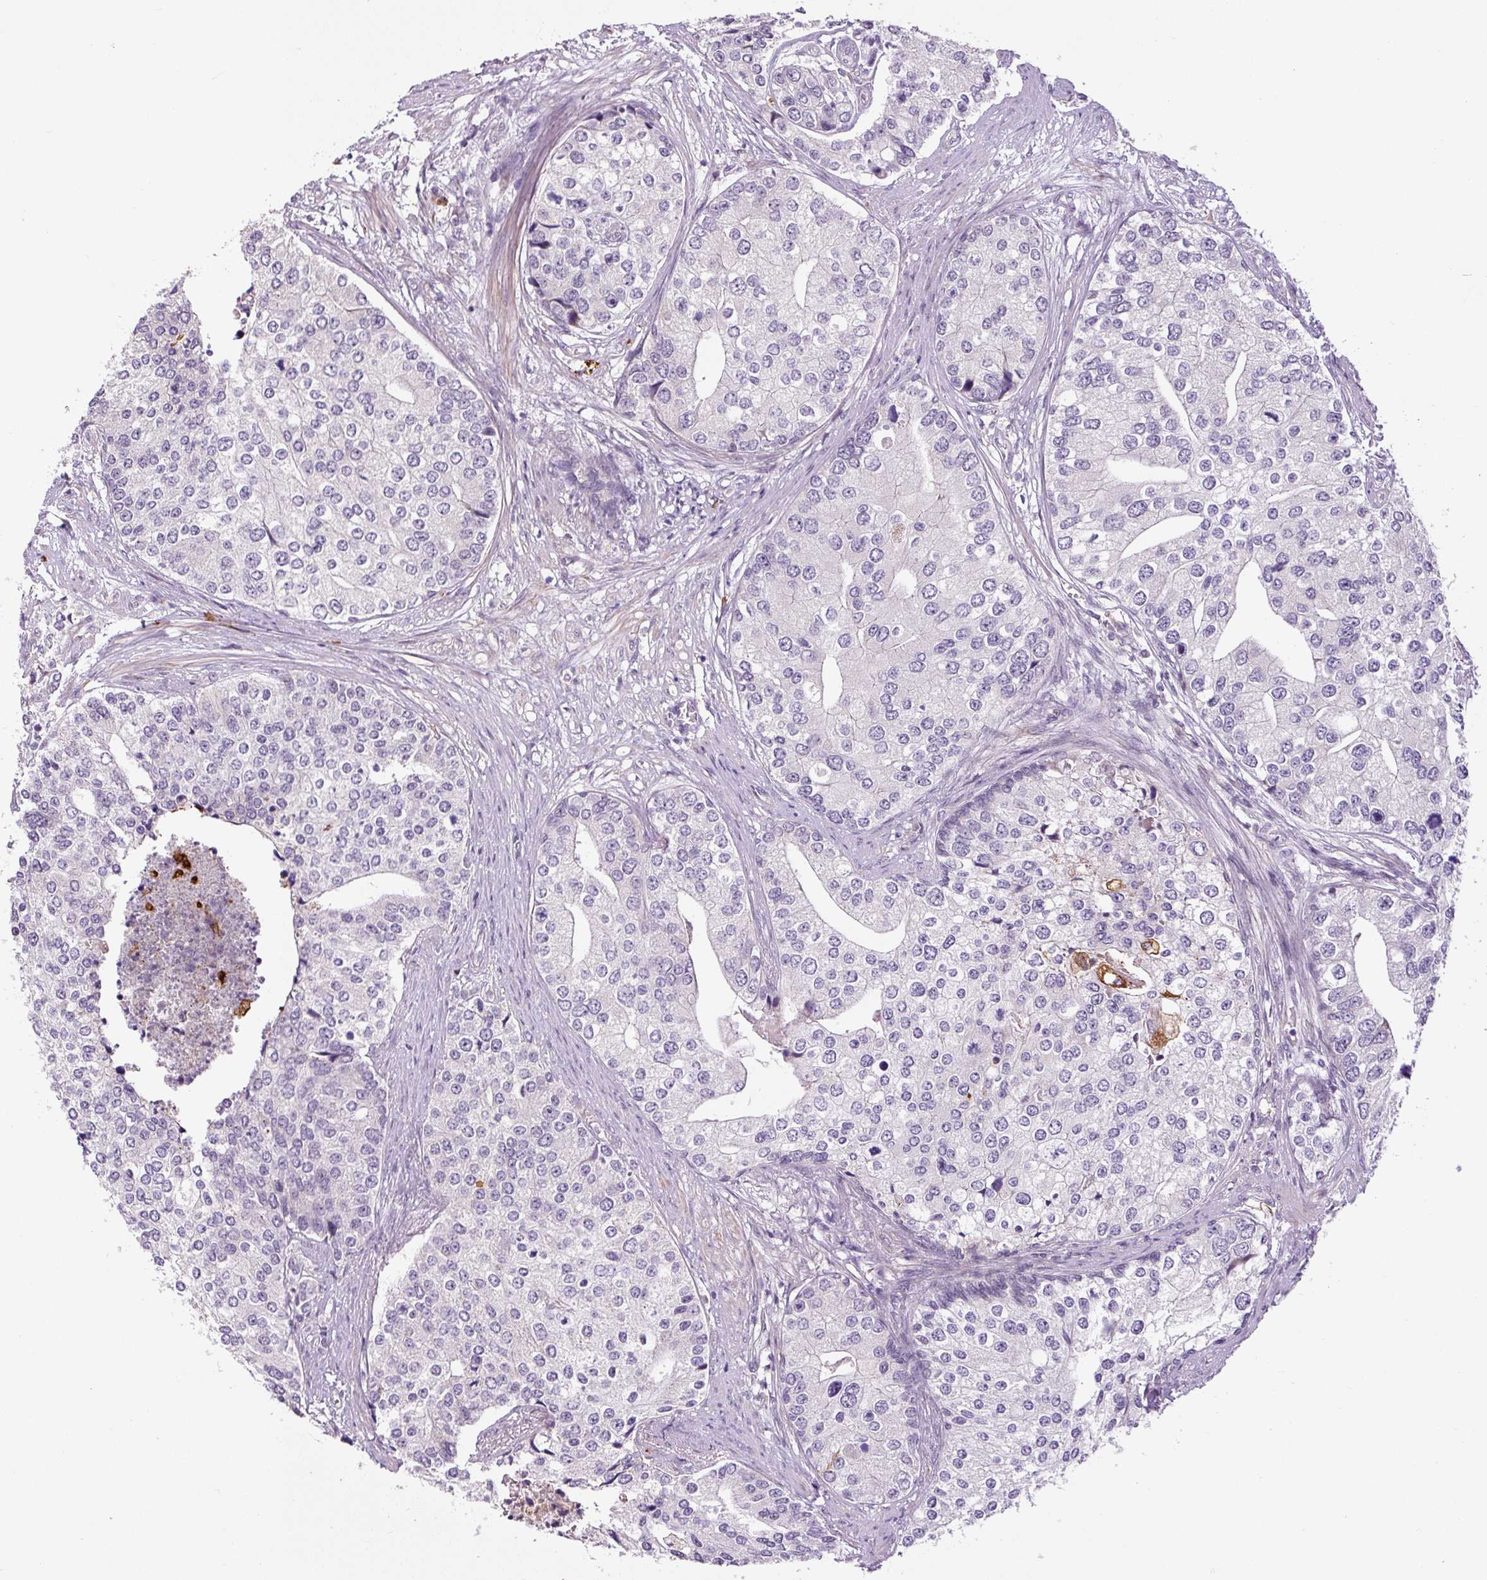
{"staining": {"intensity": "negative", "quantity": "none", "location": "none"}, "tissue": "prostate cancer", "cell_type": "Tumor cells", "image_type": "cancer", "snomed": [{"axis": "morphology", "description": "Adenocarcinoma, High grade"}, {"axis": "topography", "description": "Prostate"}], "caption": "A micrograph of prostate cancer (adenocarcinoma (high-grade)) stained for a protein demonstrates no brown staining in tumor cells.", "gene": "FUT10", "patient": {"sex": "male", "age": 62}}